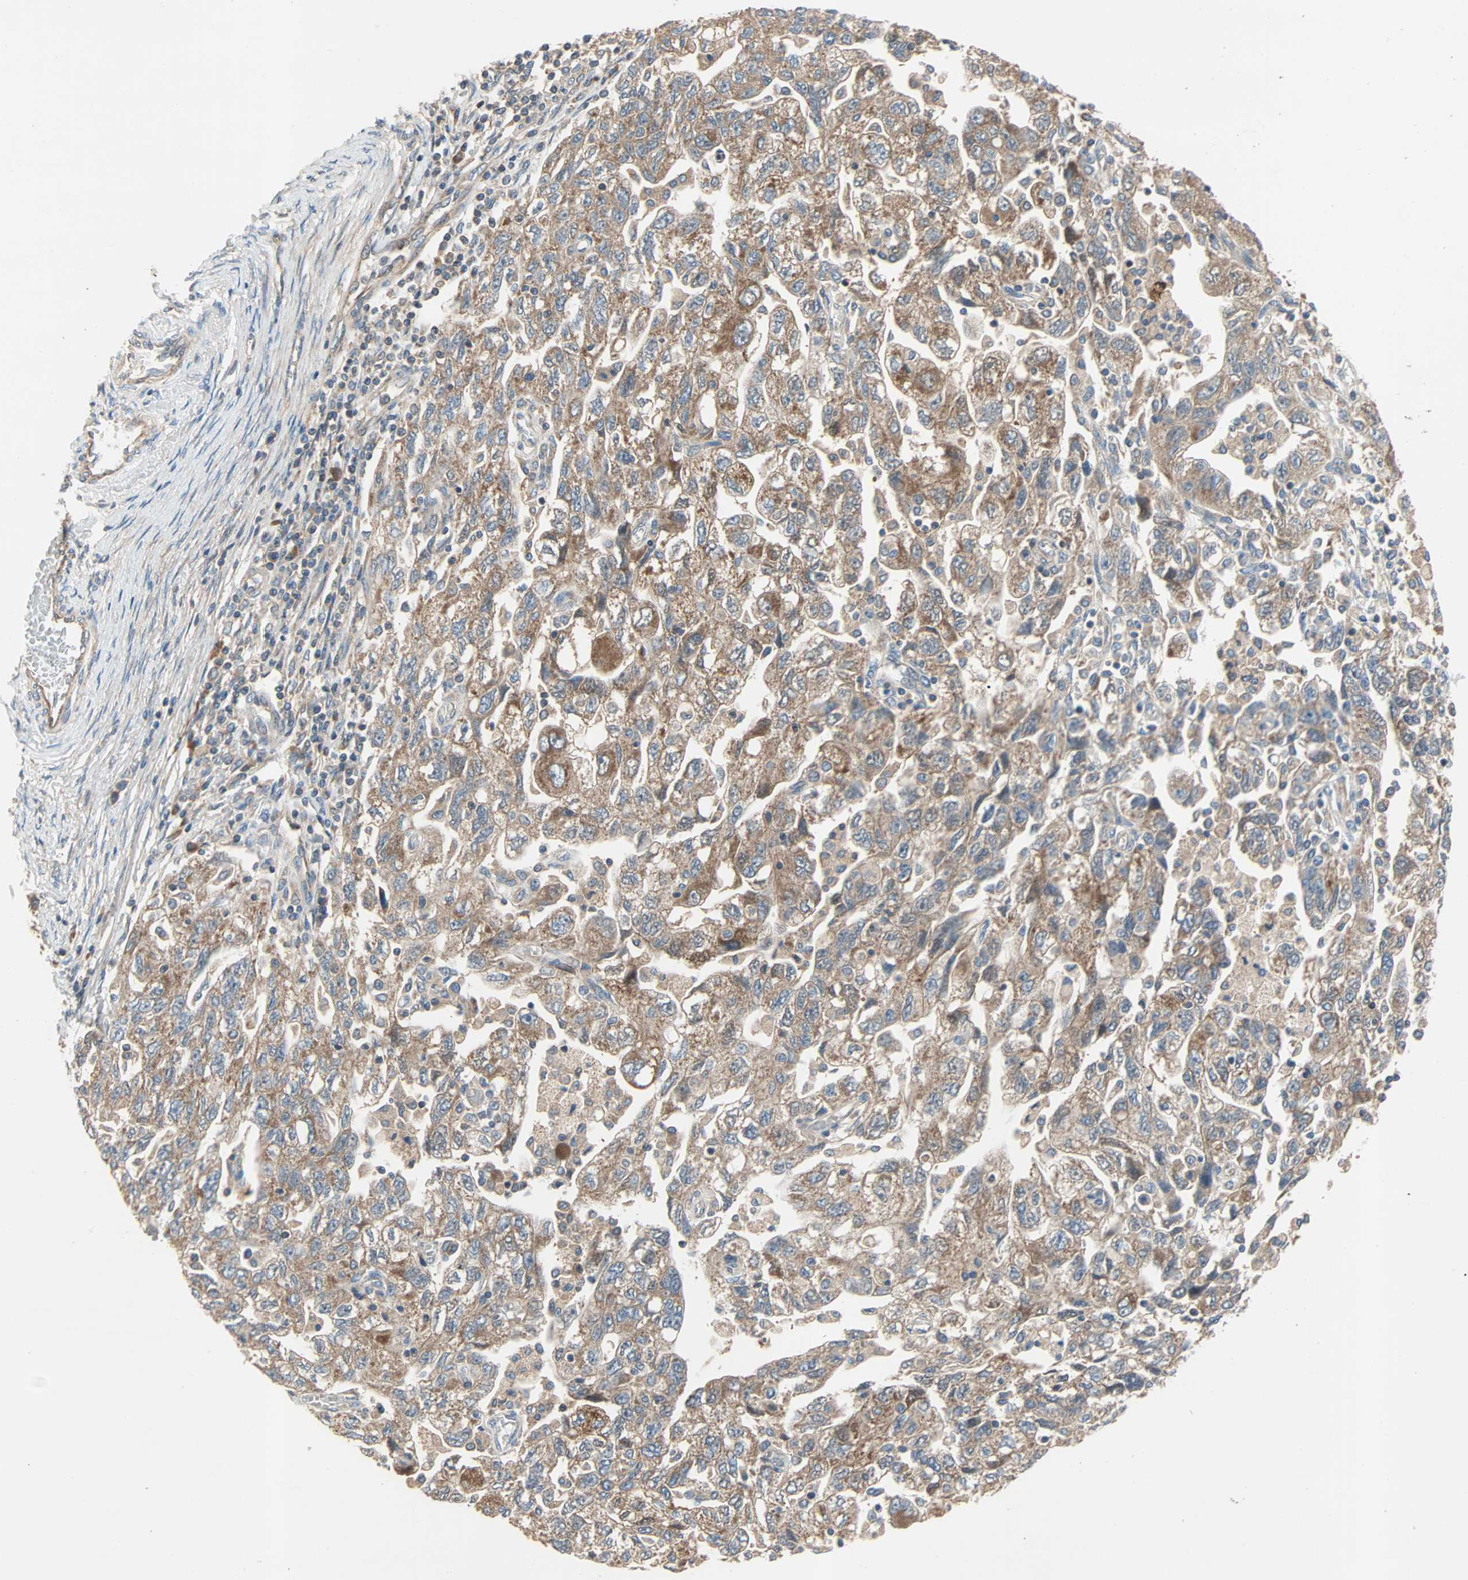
{"staining": {"intensity": "moderate", "quantity": ">75%", "location": "cytoplasmic/membranous"}, "tissue": "ovarian cancer", "cell_type": "Tumor cells", "image_type": "cancer", "snomed": [{"axis": "morphology", "description": "Carcinoma, NOS"}, {"axis": "morphology", "description": "Cystadenocarcinoma, serous, NOS"}, {"axis": "topography", "description": "Ovary"}], "caption": "A high-resolution image shows immunohistochemistry (IHC) staining of ovarian cancer, which demonstrates moderate cytoplasmic/membranous expression in approximately >75% of tumor cells.", "gene": "XYLT1", "patient": {"sex": "female", "age": 69}}